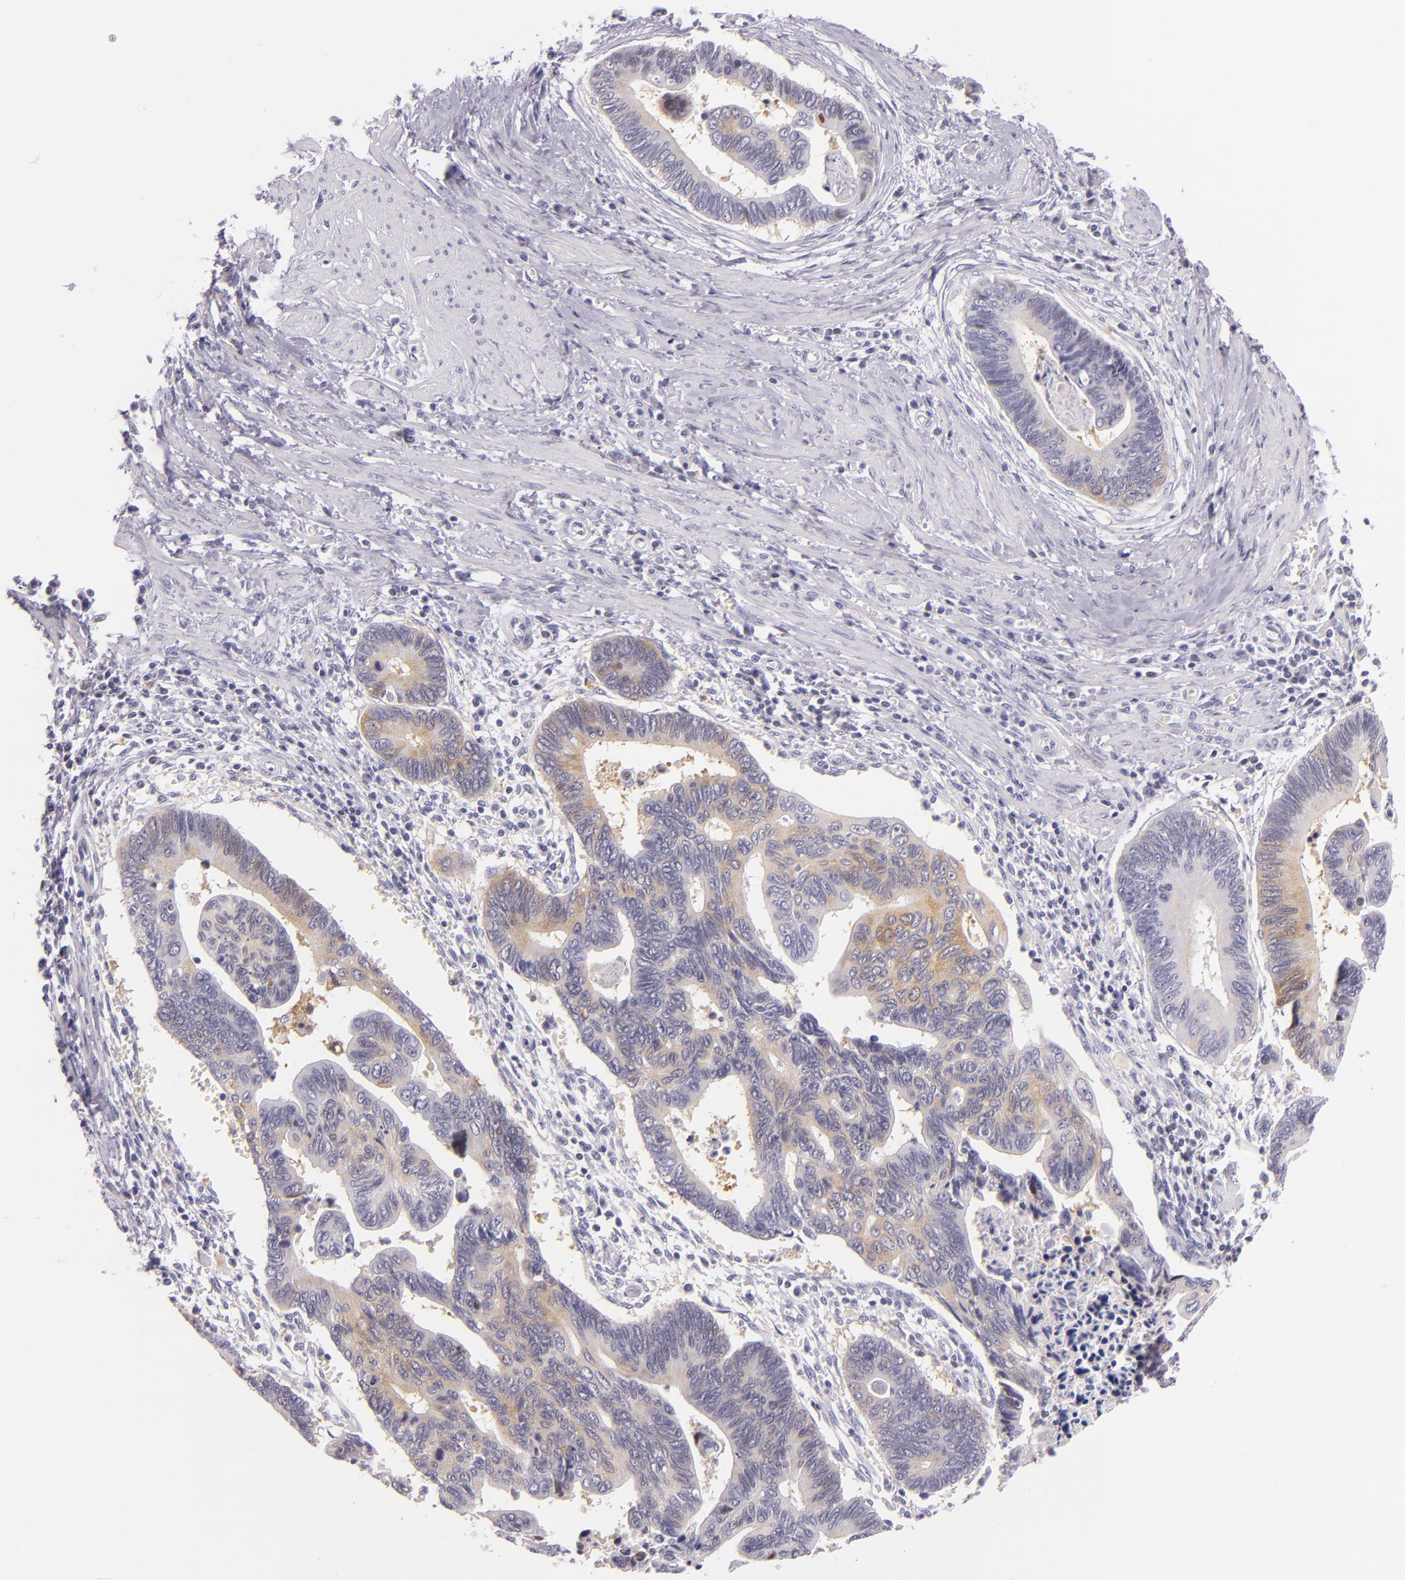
{"staining": {"intensity": "moderate", "quantity": "25%-75%", "location": "cytoplasmic/membranous"}, "tissue": "pancreatic cancer", "cell_type": "Tumor cells", "image_type": "cancer", "snomed": [{"axis": "morphology", "description": "Adenocarcinoma, NOS"}, {"axis": "topography", "description": "Pancreas"}], "caption": "Adenocarcinoma (pancreatic) was stained to show a protein in brown. There is medium levels of moderate cytoplasmic/membranous expression in about 25%-75% of tumor cells.", "gene": "HSP90AA1", "patient": {"sex": "female", "age": 70}}